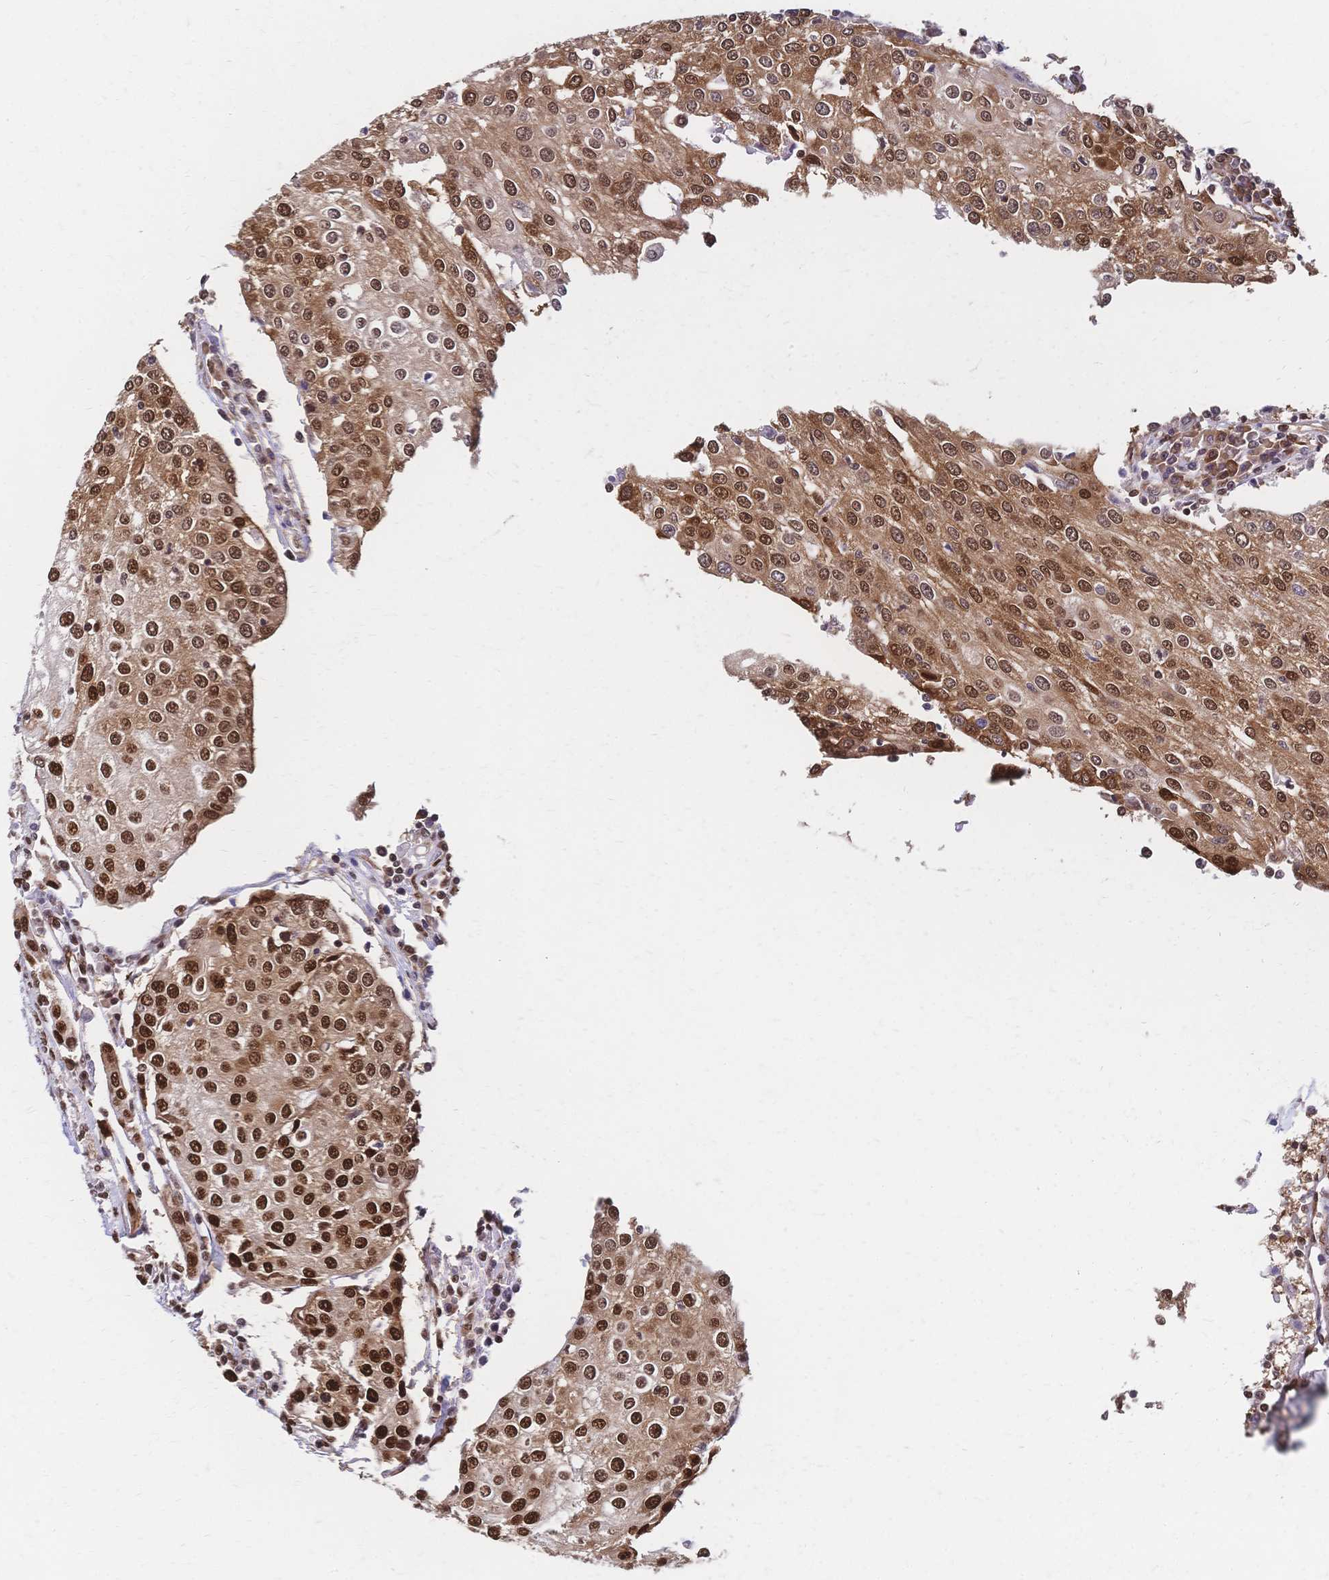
{"staining": {"intensity": "strong", "quantity": ">75%", "location": "cytoplasmic/membranous,nuclear"}, "tissue": "urothelial cancer", "cell_type": "Tumor cells", "image_type": "cancer", "snomed": [{"axis": "morphology", "description": "Urothelial carcinoma, High grade"}, {"axis": "topography", "description": "Urinary bladder"}], "caption": "The histopathology image shows staining of high-grade urothelial carcinoma, revealing strong cytoplasmic/membranous and nuclear protein staining (brown color) within tumor cells. (IHC, brightfield microscopy, high magnification).", "gene": "HDGF", "patient": {"sex": "female", "age": 85}}